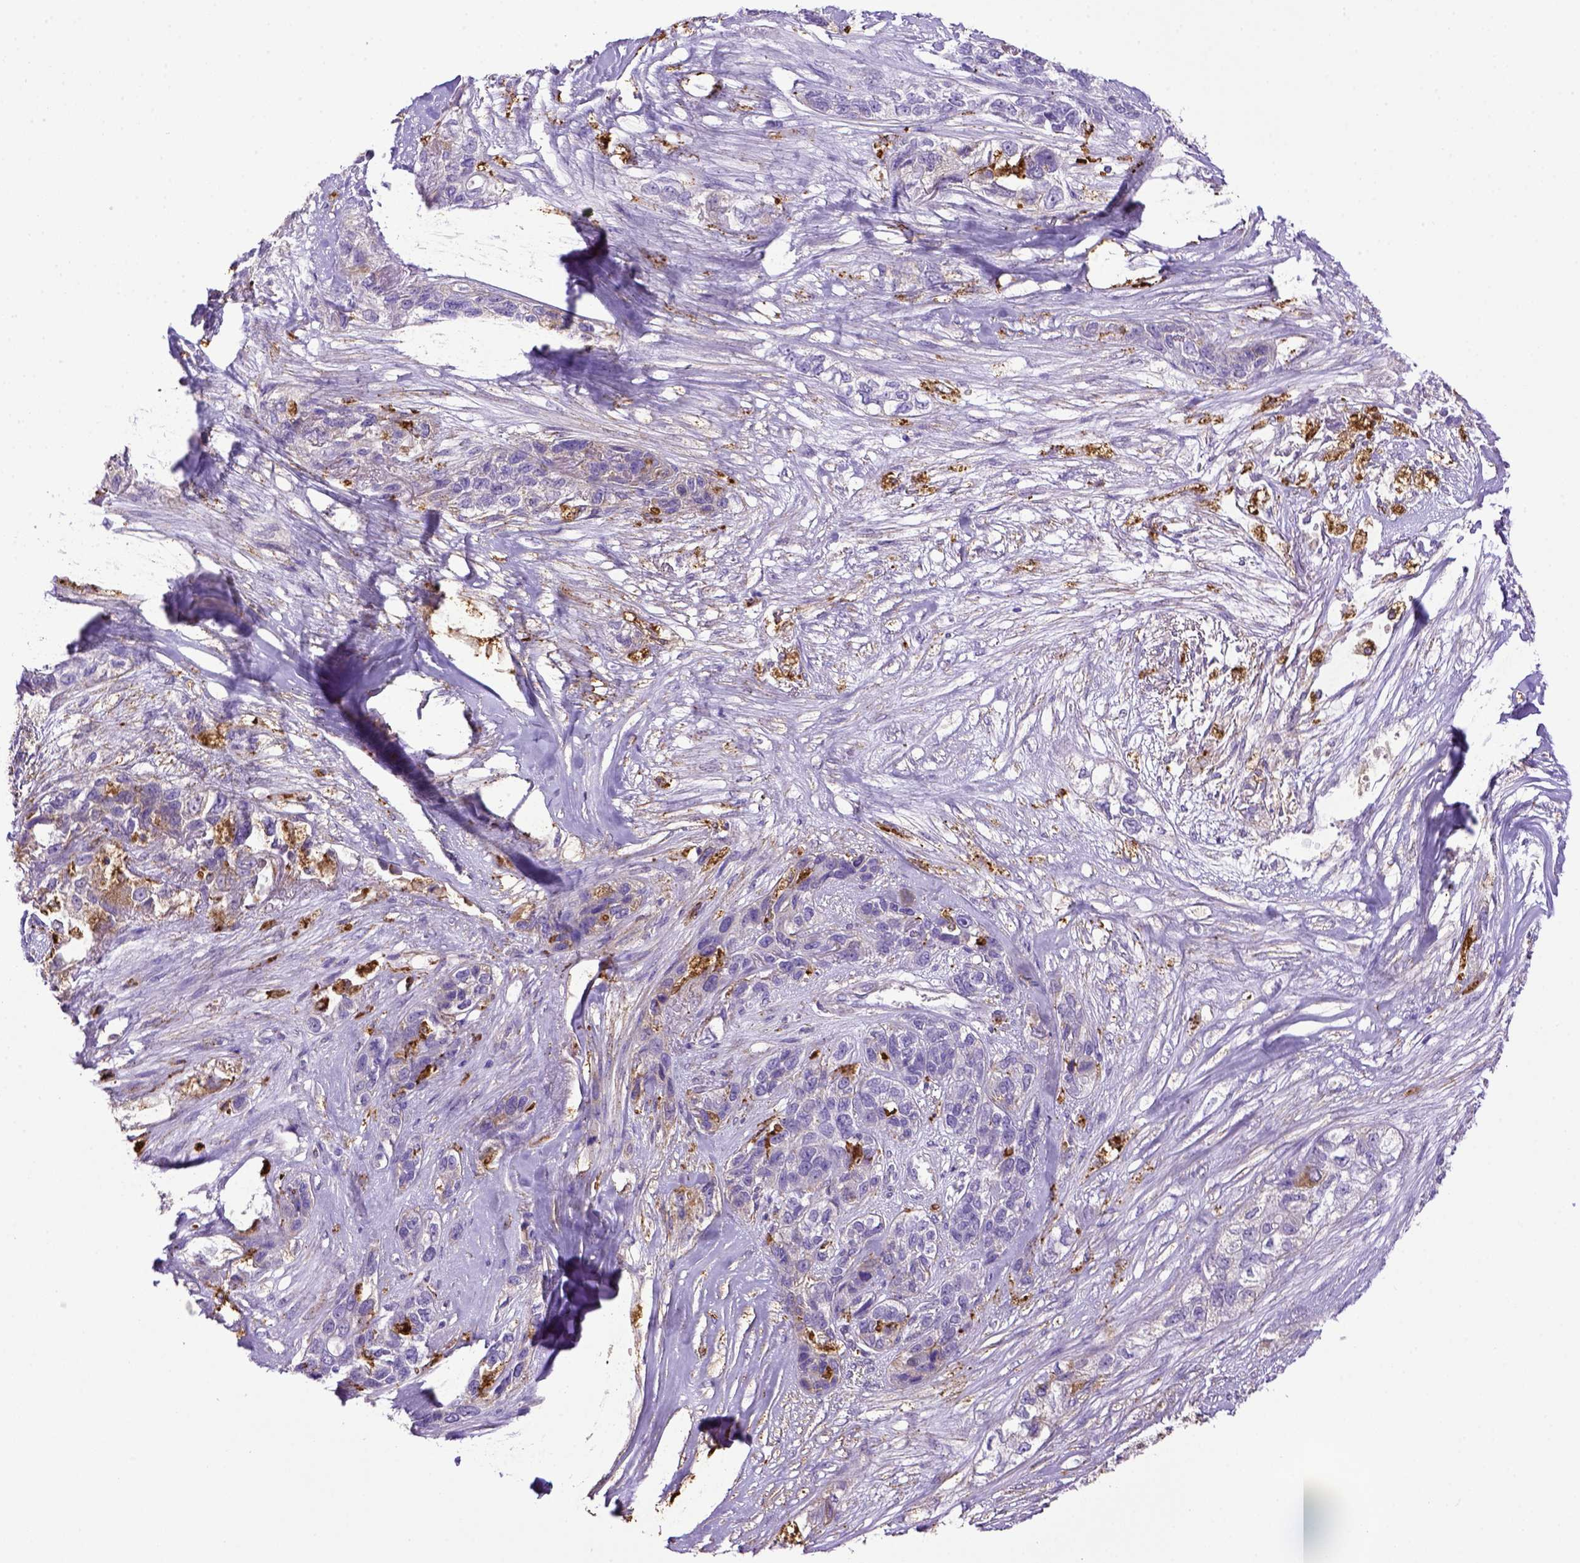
{"staining": {"intensity": "negative", "quantity": "none", "location": "none"}, "tissue": "lung cancer", "cell_type": "Tumor cells", "image_type": "cancer", "snomed": [{"axis": "morphology", "description": "Squamous cell carcinoma, NOS"}, {"axis": "topography", "description": "Lung"}], "caption": "A photomicrograph of lung cancer stained for a protein reveals no brown staining in tumor cells. (DAB immunohistochemistry with hematoxylin counter stain).", "gene": "CD68", "patient": {"sex": "female", "age": 70}}